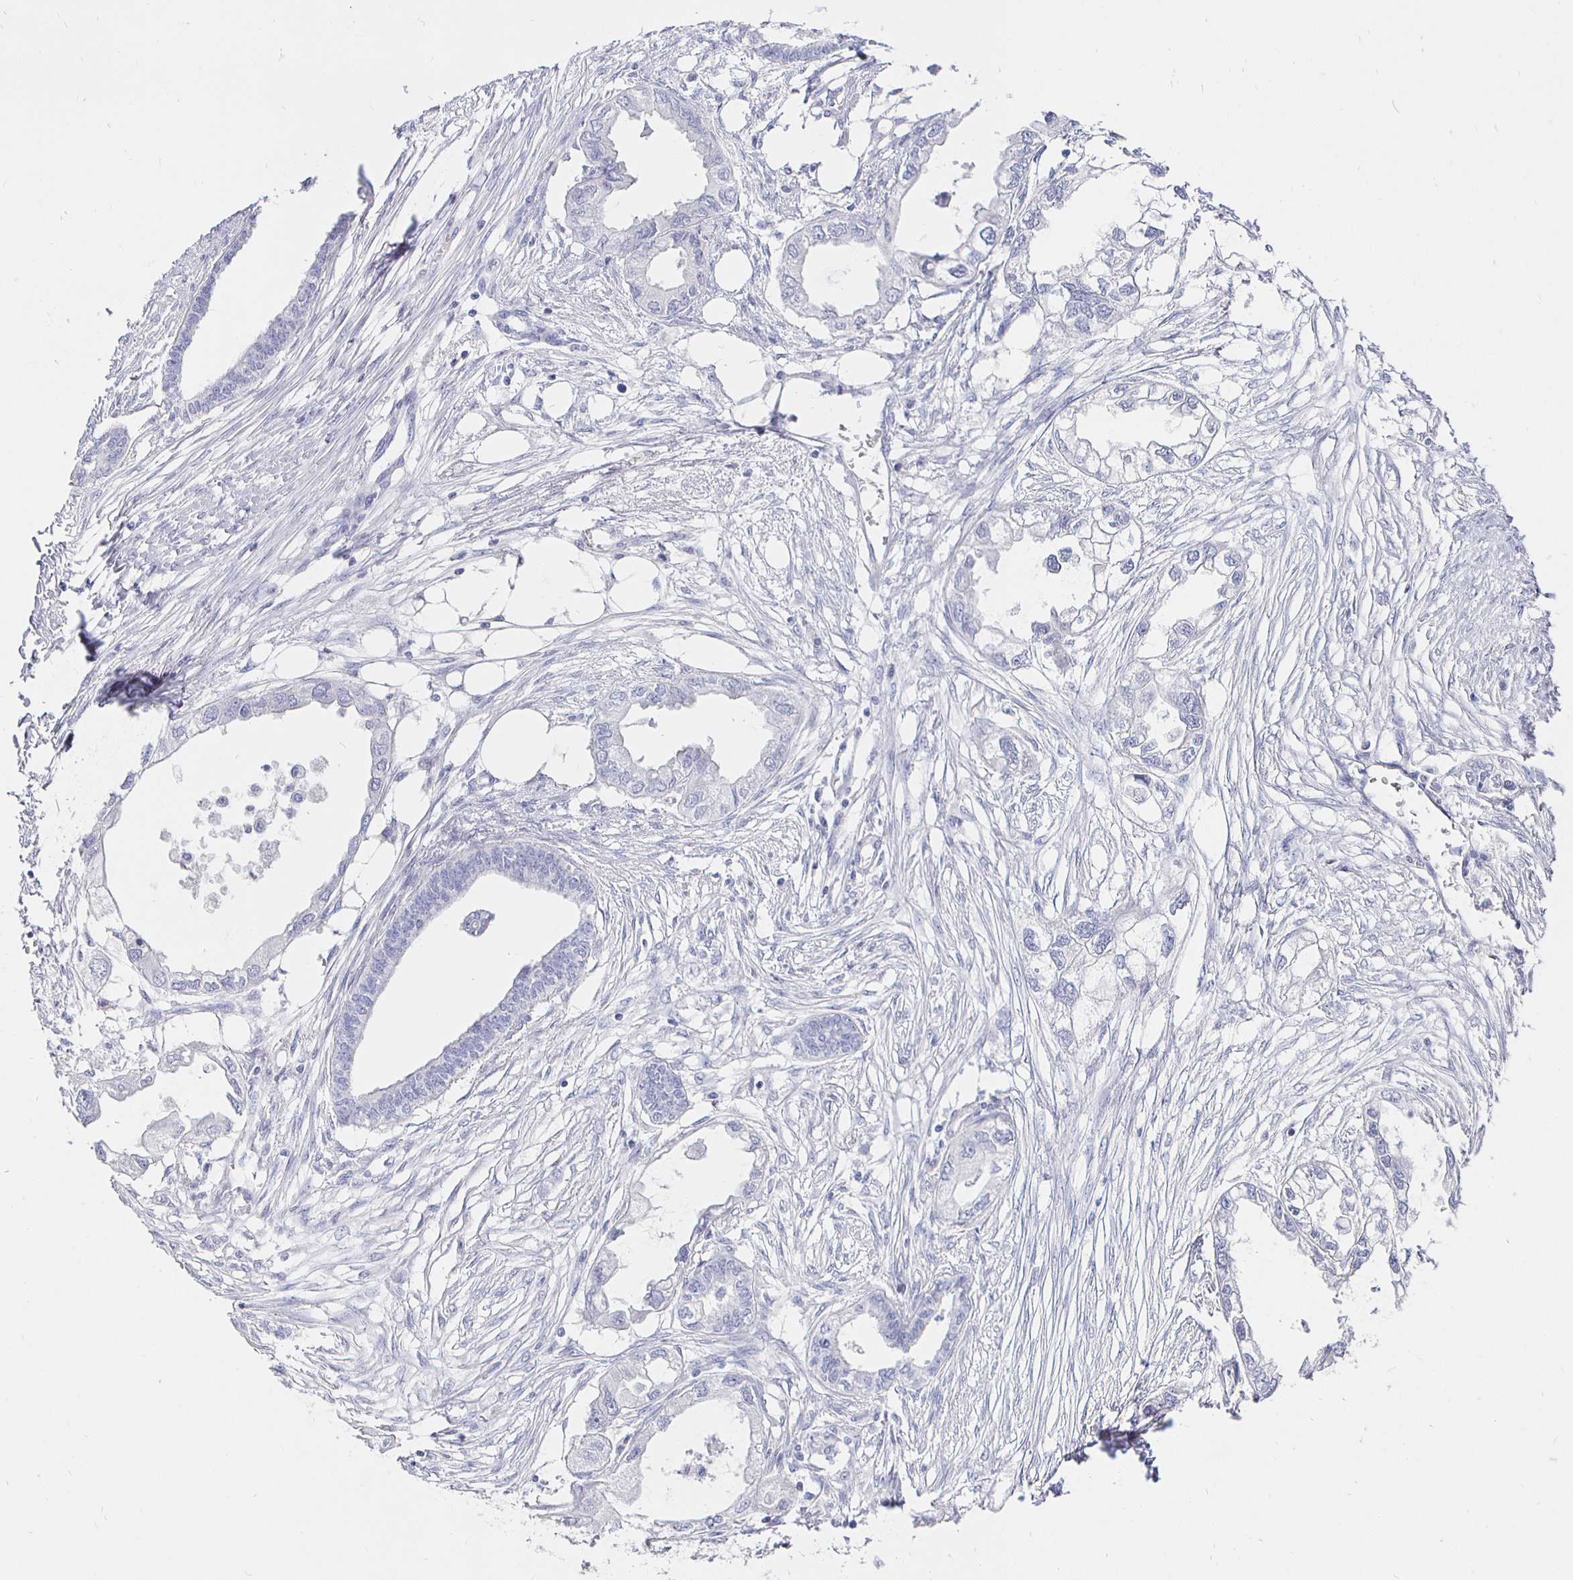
{"staining": {"intensity": "negative", "quantity": "none", "location": "none"}, "tissue": "endometrial cancer", "cell_type": "Tumor cells", "image_type": "cancer", "snomed": [{"axis": "morphology", "description": "Adenocarcinoma, NOS"}, {"axis": "morphology", "description": "Adenocarcinoma, metastatic, NOS"}, {"axis": "topography", "description": "Adipose tissue"}, {"axis": "topography", "description": "Endometrium"}], "caption": "DAB immunohistochemical staining of human endometrial metastatic adenocarcinoma exhibits no significant staining in tumor cells.", "gene": "CR2", "patient": {"sex": "female", "age": 67}}